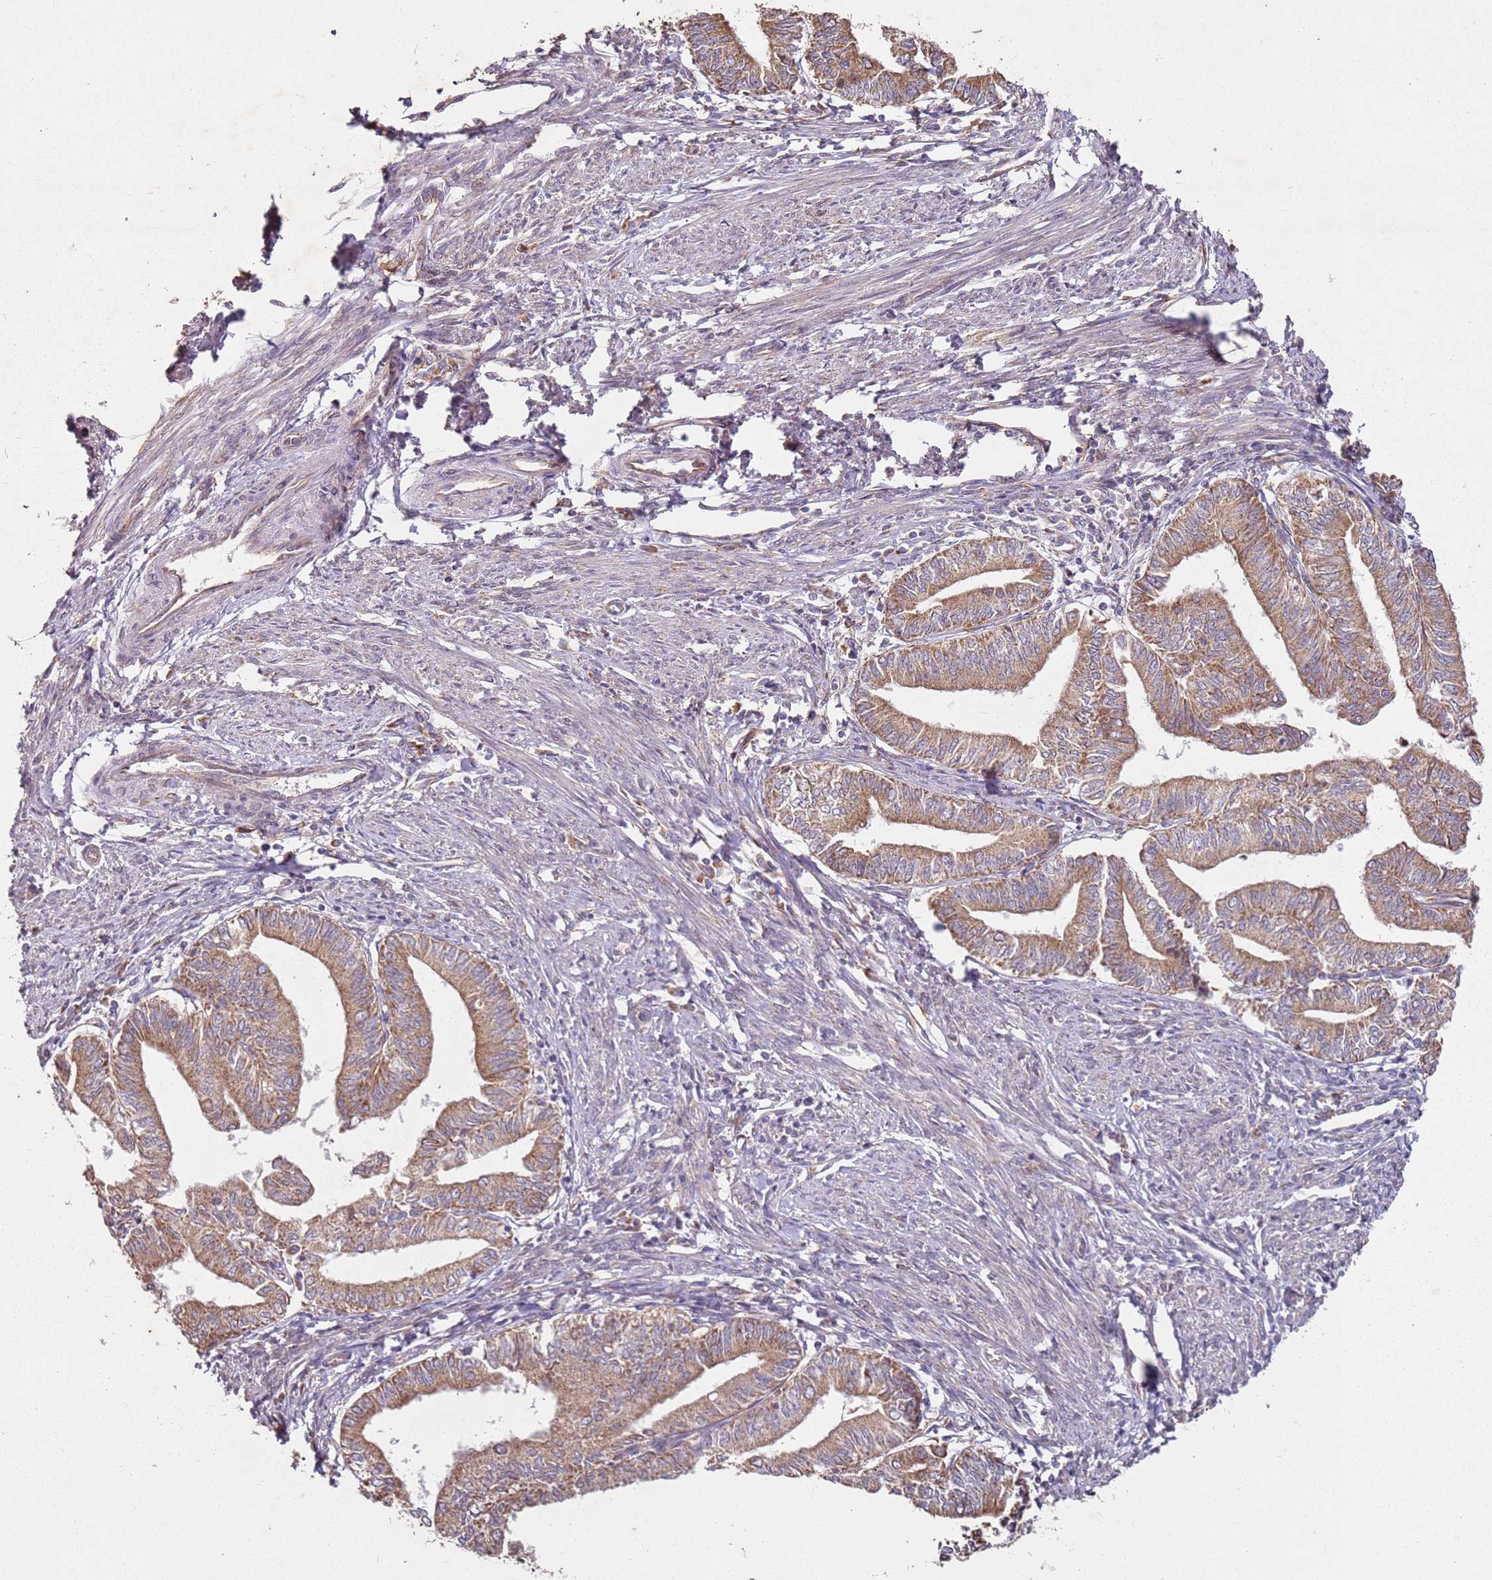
{"staining": {"intensity": "moderate", "quantity": ">75%", "location": "cytoplasmic/membranous"}, "tissue": "endometrial cancer", "cell_type": "Tumor cells", "image_type": "cancer", "snomed": [{"axis": "morphology", "description": "Adenocarcinoma, NOS"}, {"axis": "topography", "description": "Endometrium"}], "caption": "Endometrial cancer (adenocarcinoma) was stained to show a protein in brown. There is medium levels of moderate cytoplasmic/membranous expression in approximately >75% of tumor cells. The staining is performed using DAB (3,3'-diaminobenzidine) brown chromogen to label protein expression. The nuclei are counter-stained blue using hematoxylin.", "gene": "ARFRP1", "patient": {"sex": "female", "age": 66}}